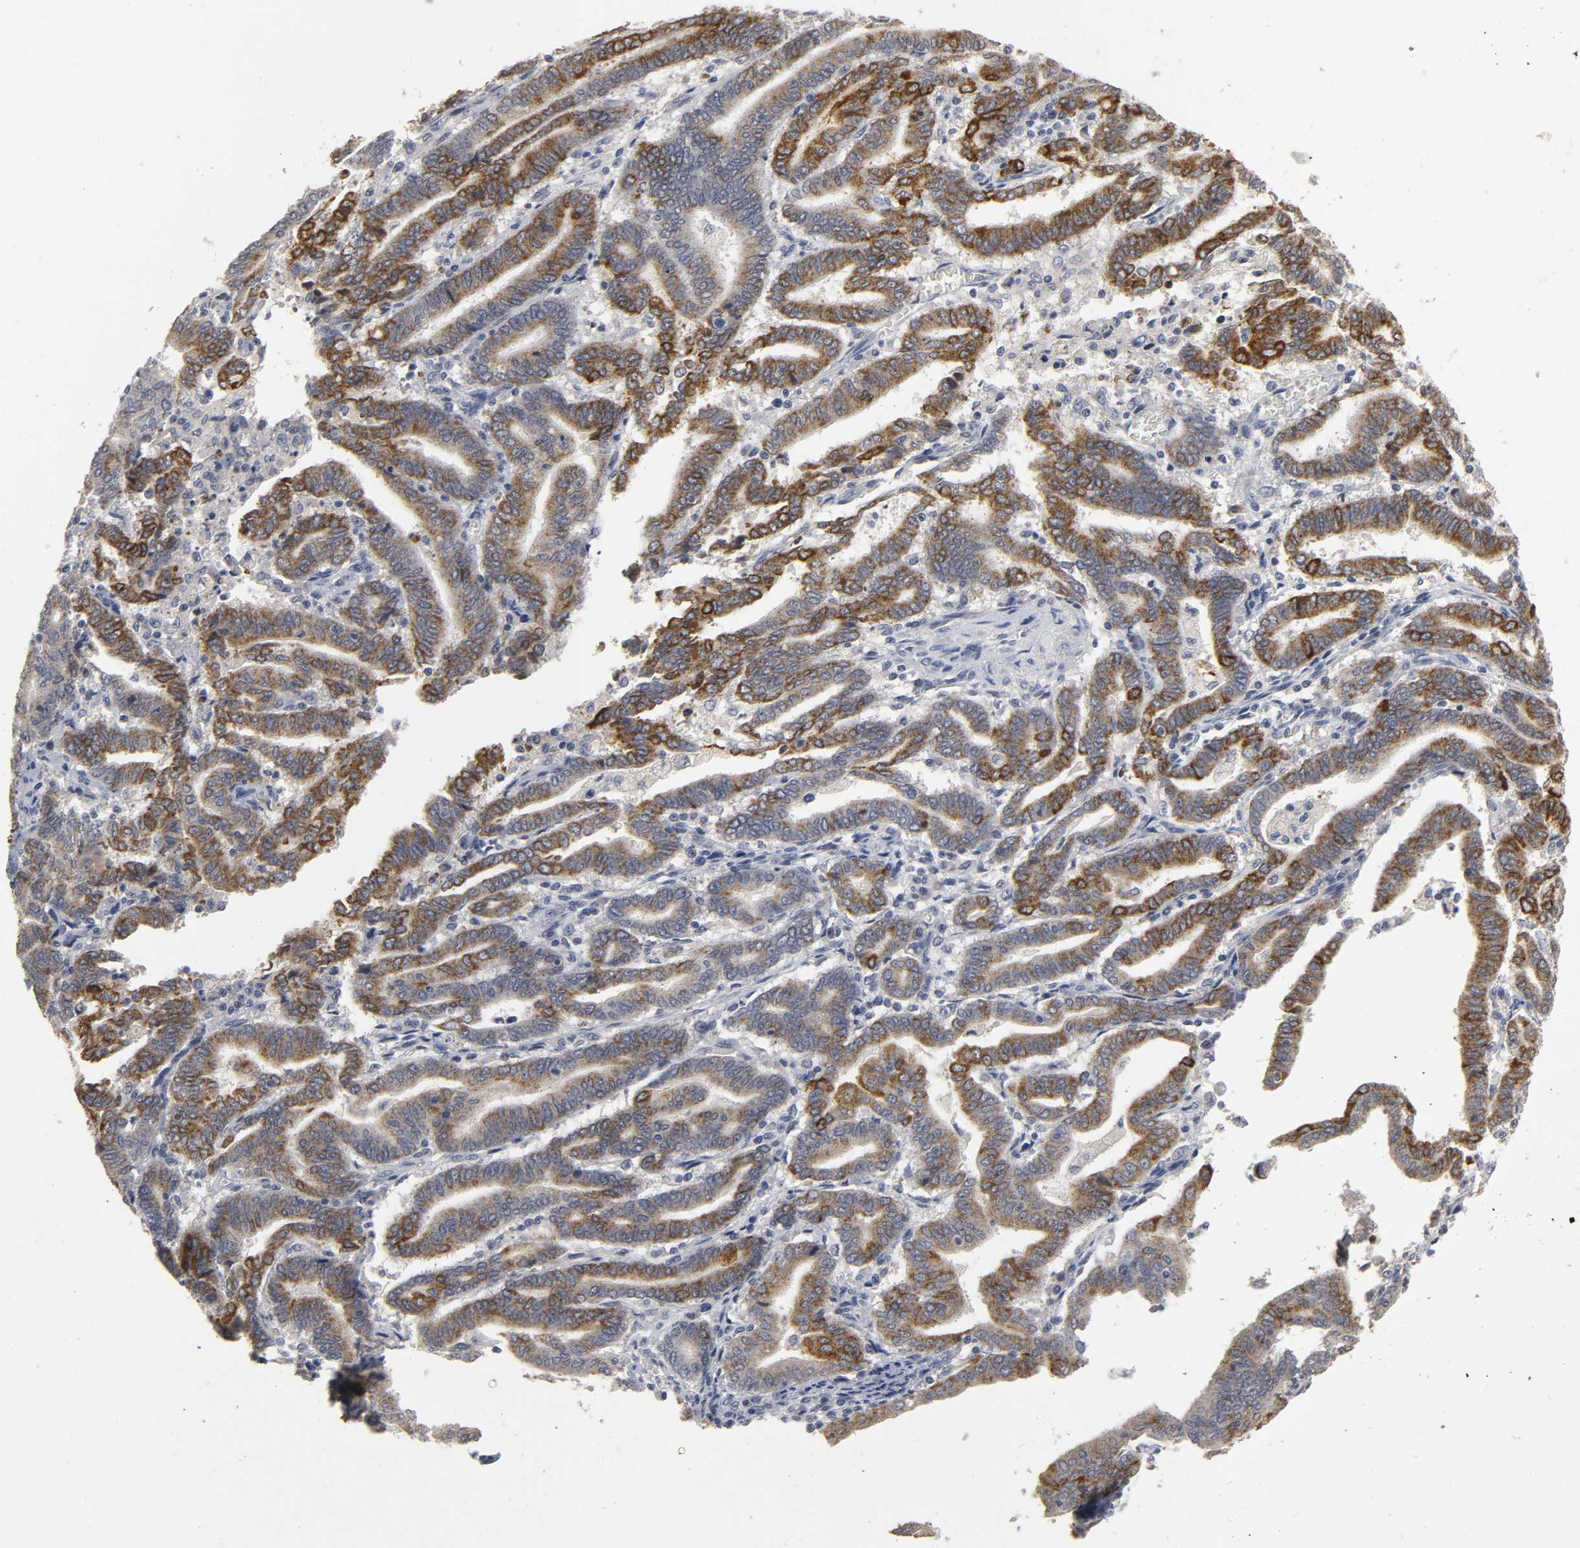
{"staining": {"intensity": "moderate", "quantity": ">75%", "location": "cytoplasmic/membranous"}, "tissue": "endometrial cancer", "cell_type": "Tumor cells", "image_type": "cancer", "snomed": [{"axis": "morphology", "description": "Adenocarcinoma, NOS"}, {"axis": "topography", "description": "Uterus"}], "caption": "An image showing moderate cytoplasmic/membranous positivity in about >75% of tumor cells in endometrial cancer (adenocarcinoma), as visualized by brown immunohistochemical staining.", "gene": "TCAP", "patient": {"sex": "female", "age": 83}}